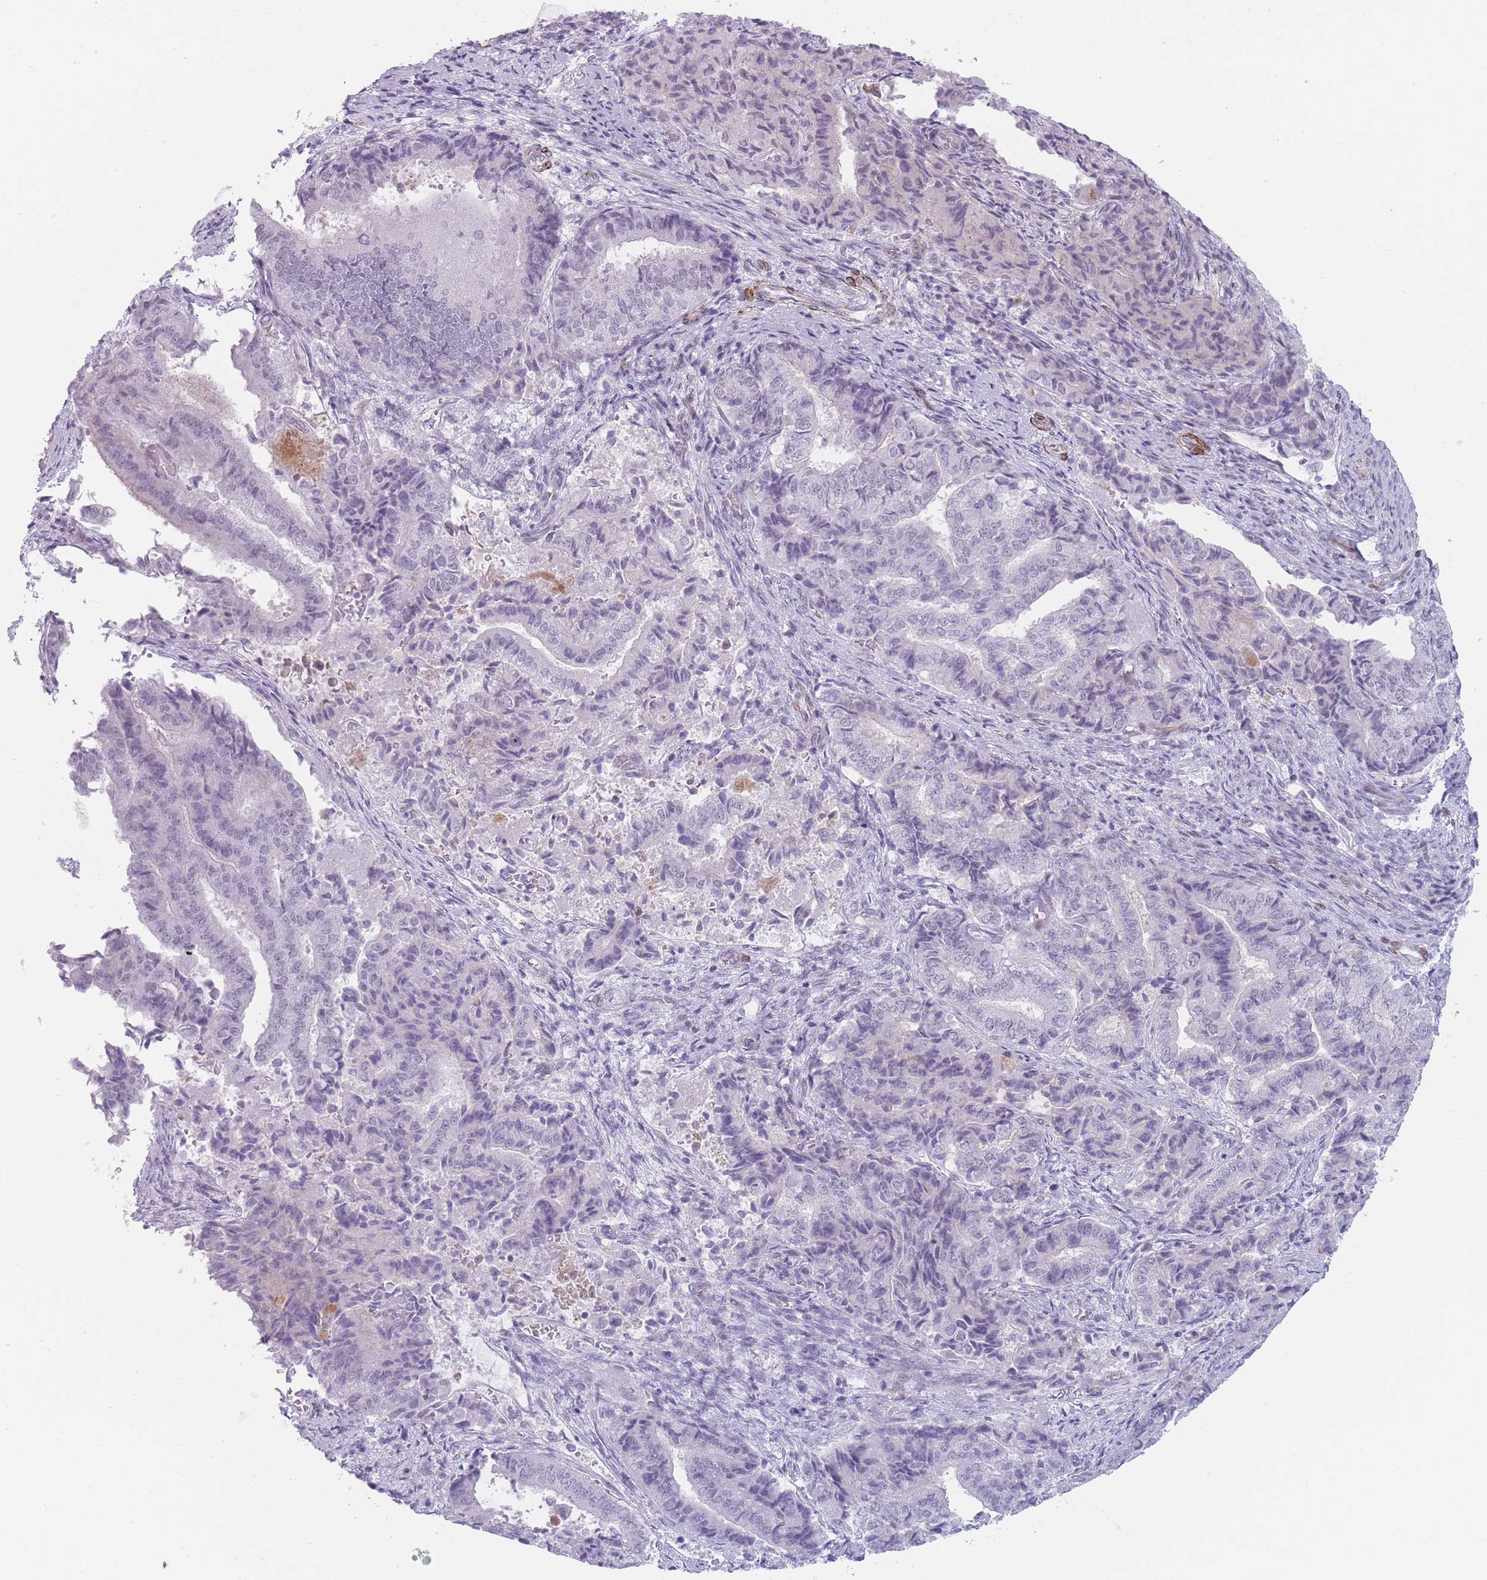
{"staining": {"intensity": "negative", "quantity": "none", "location": "none"}, "tissue": "endometrial cancer", "cell_type": "Tumor cells", "image_type": "cancer", "snomed": [{"axis": "morphology", "description": "Adenocarcinoma, NOS"}, {"axis": "topography", "description": "Endometrium"}], "caption": "Micrograph shows no significant protein staining in tumor cells of endometrial cancer. (Stains: DAB (3,3'-diaminobenzidine) IHC with hematoxylin counter stain, Microscopy: brightfield microscopy at high magnification).", "gene": "IFNA6", "patient": {"sex": "female", "age": 80}}